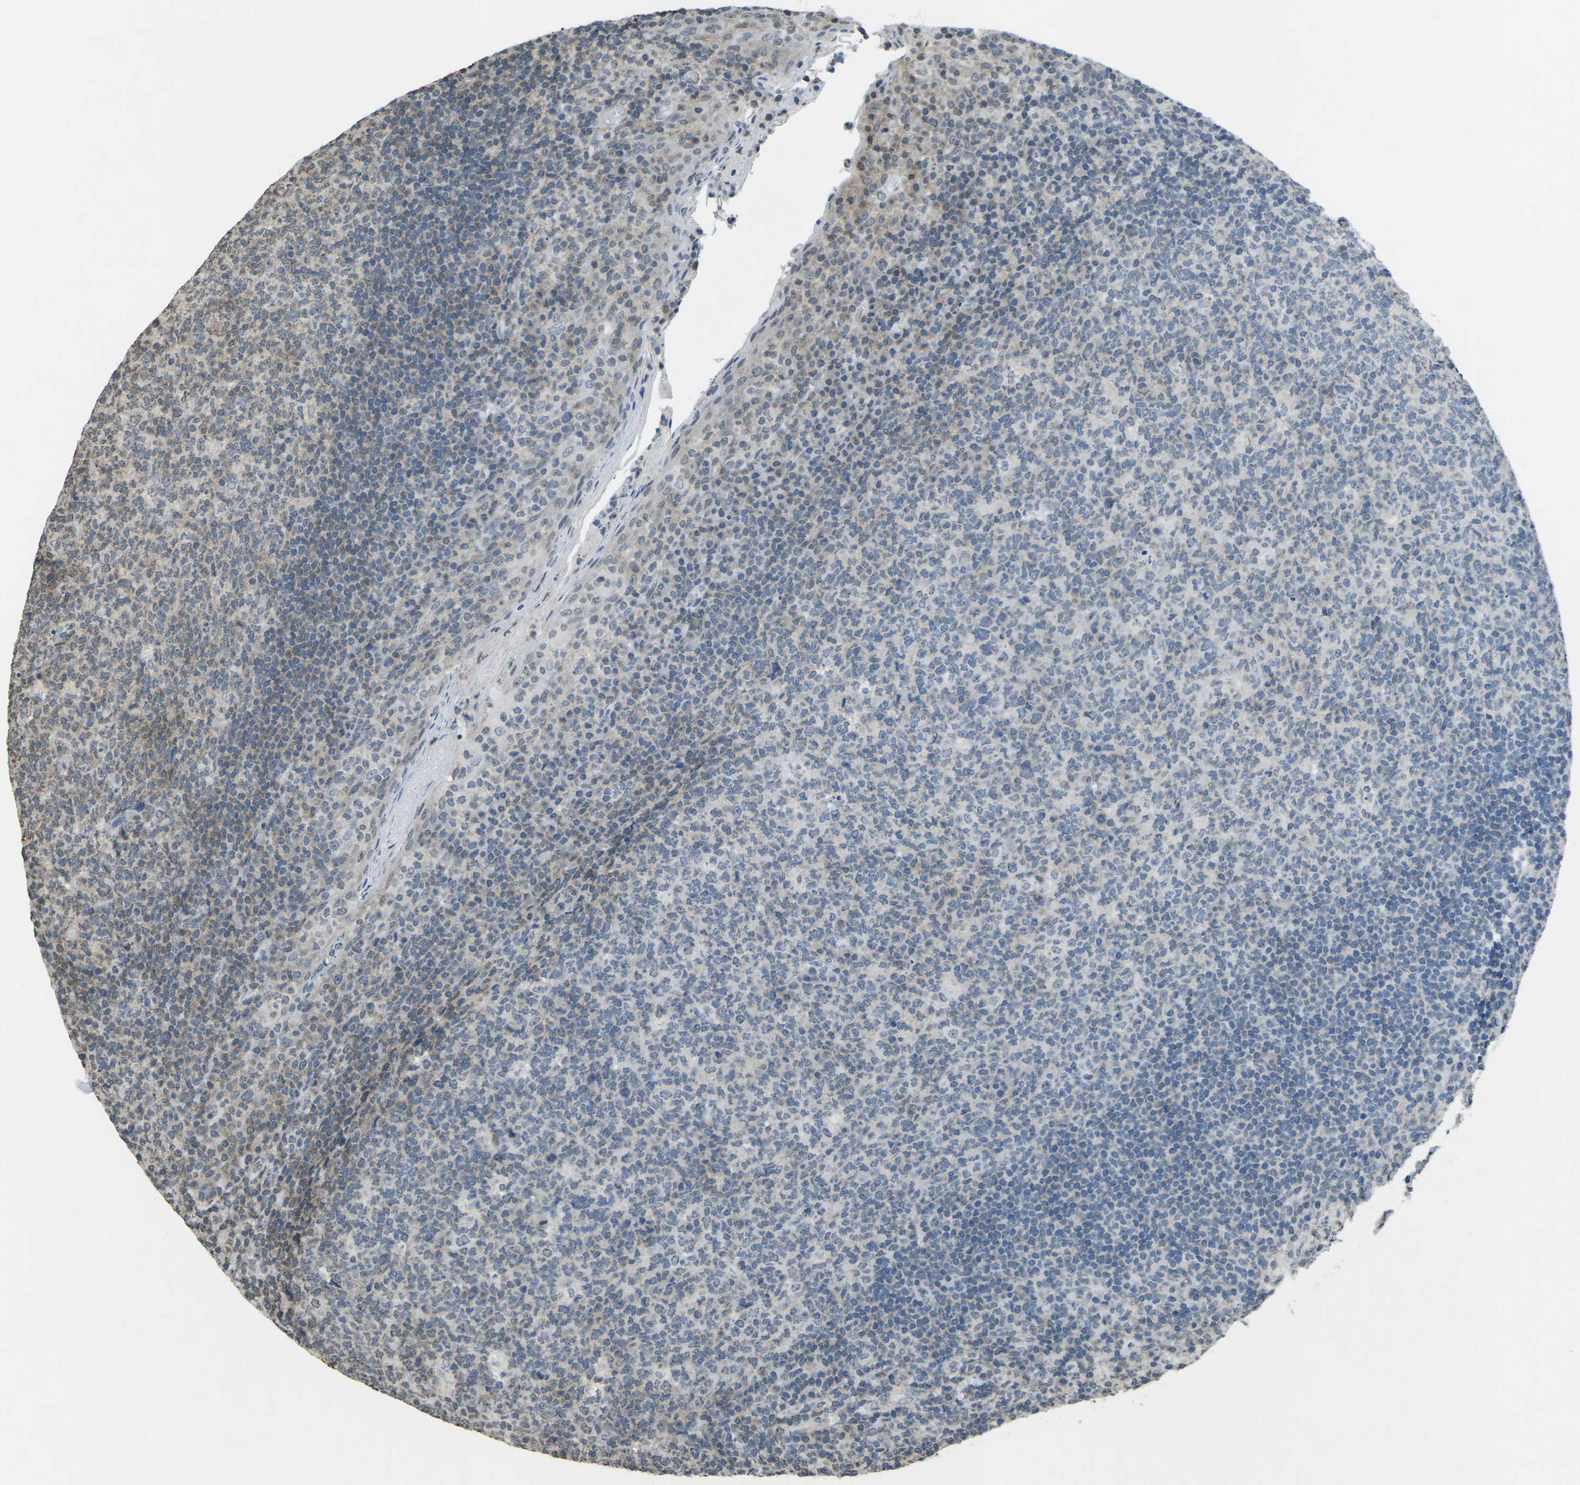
{"staining": {"intensity": "negative", "quantity": "none", "location": "none"}, "tissue": "tonsil", "cell_type": "Germinal center cells", "image_type": "normal", "snomed": [{"axis": "morphology", "description": "Normal tissue, NOS"}, {"axis": "topography", "description": "Tonsil"}], "caption": "High power microscopy photomicrograph of an immunohistochemistry (IHC) micrograph of unremarkable tonsil, revealing no significant positivity in germinal center cells.", "gene": "TFR2", "patient": {"sex": "male", "age": 17}}